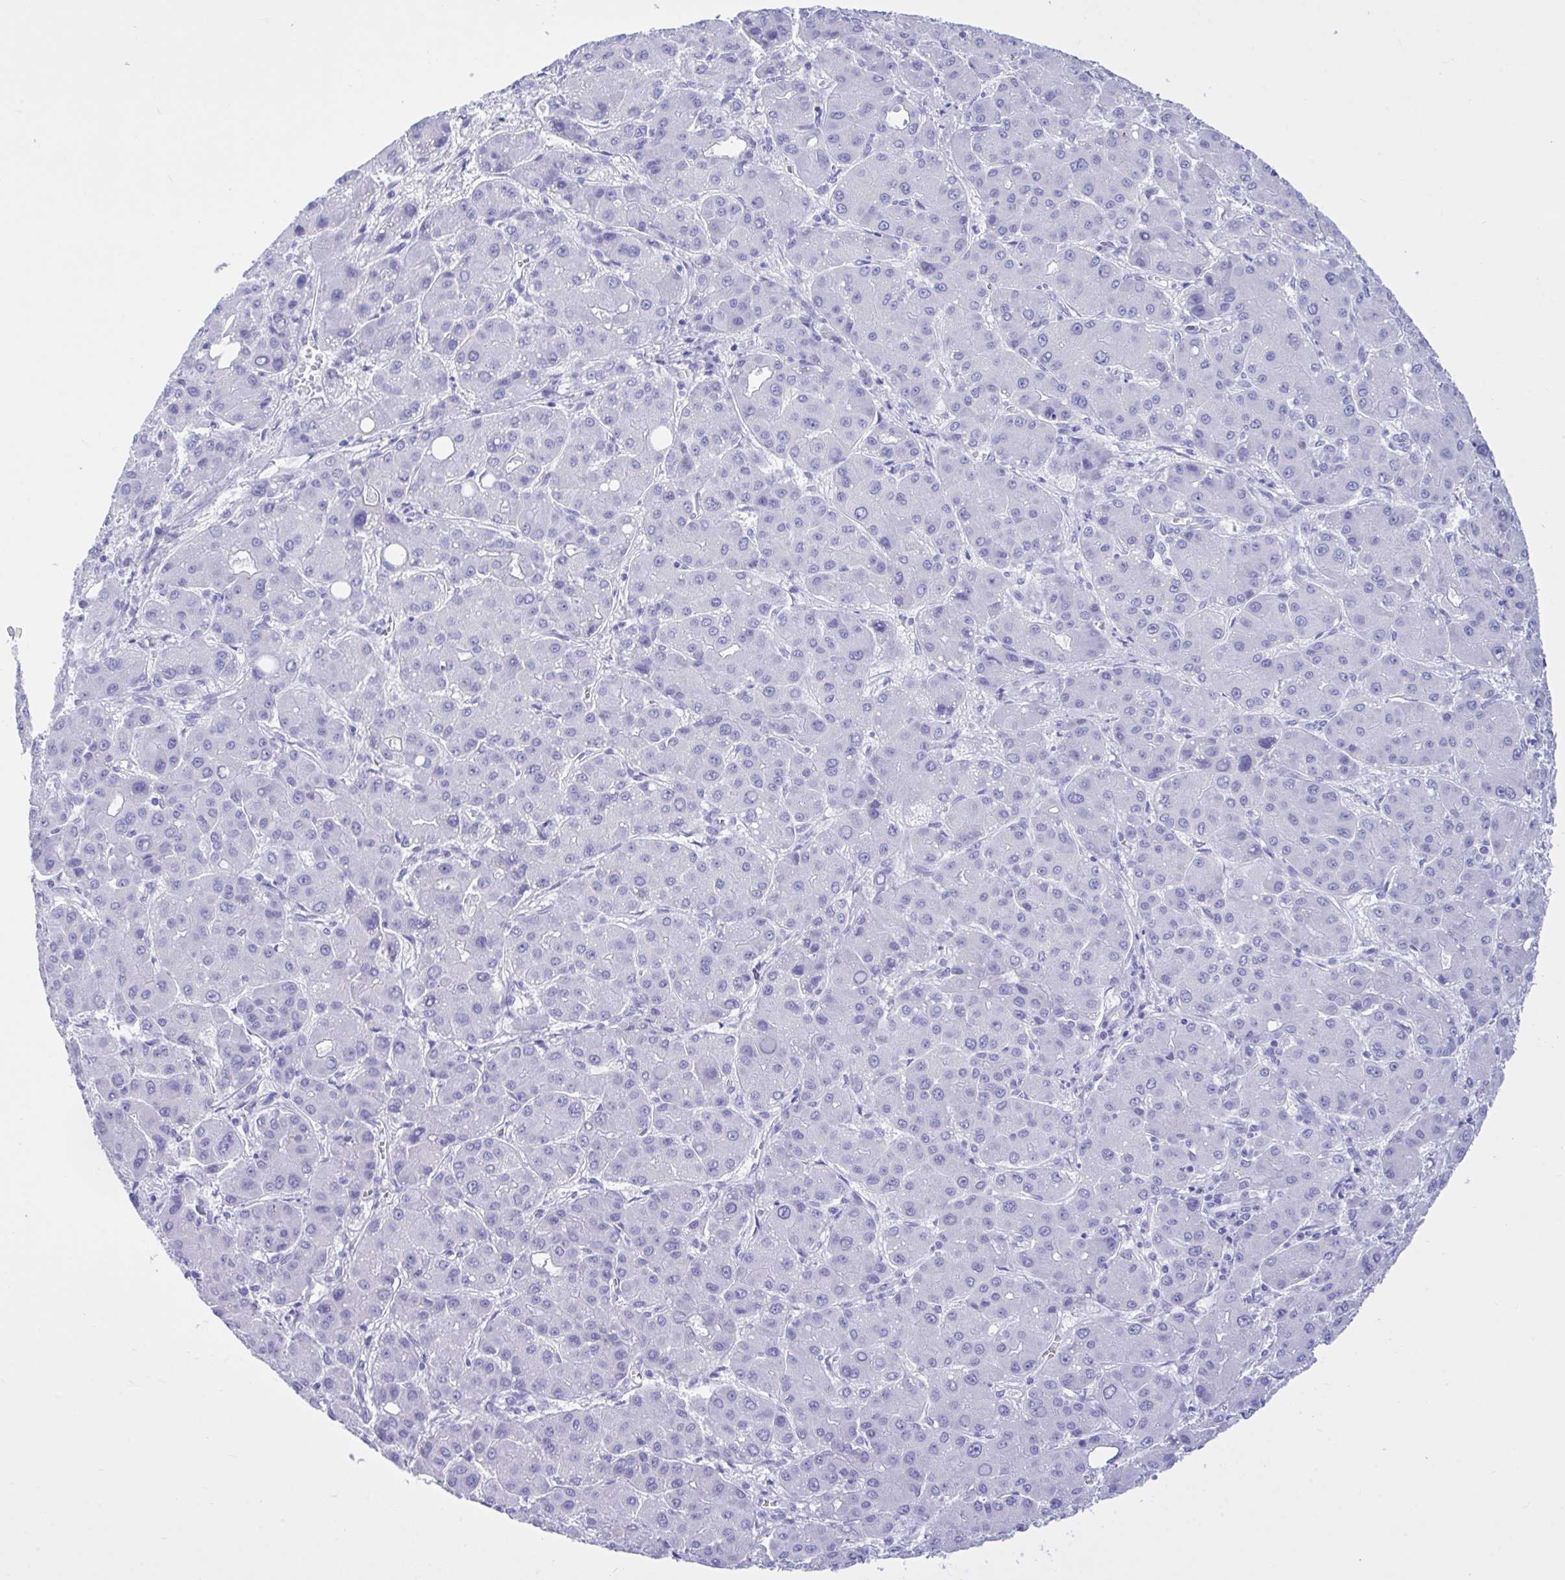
{"staining": {"intensity": "negative", "quantity": "none", "location": "none"}, "tissue": "liver cancer", "cell_type": "Tumor cells", "image_type": "cancer", "snomed": [{"axis": "morphology", "description": "Carcinoma, Hepatocellular, NOS"}, {"axis": "topography", "description": "Liver"}], "caption": "Tumor cells are negative for protein expression in human liver cancer (hepatocellular carcinoma). (Immunohistochemistry, brightfield microscopy, high magnification).", "gene": "BEX5", "patient": {"sex": "male", "age": 55}}